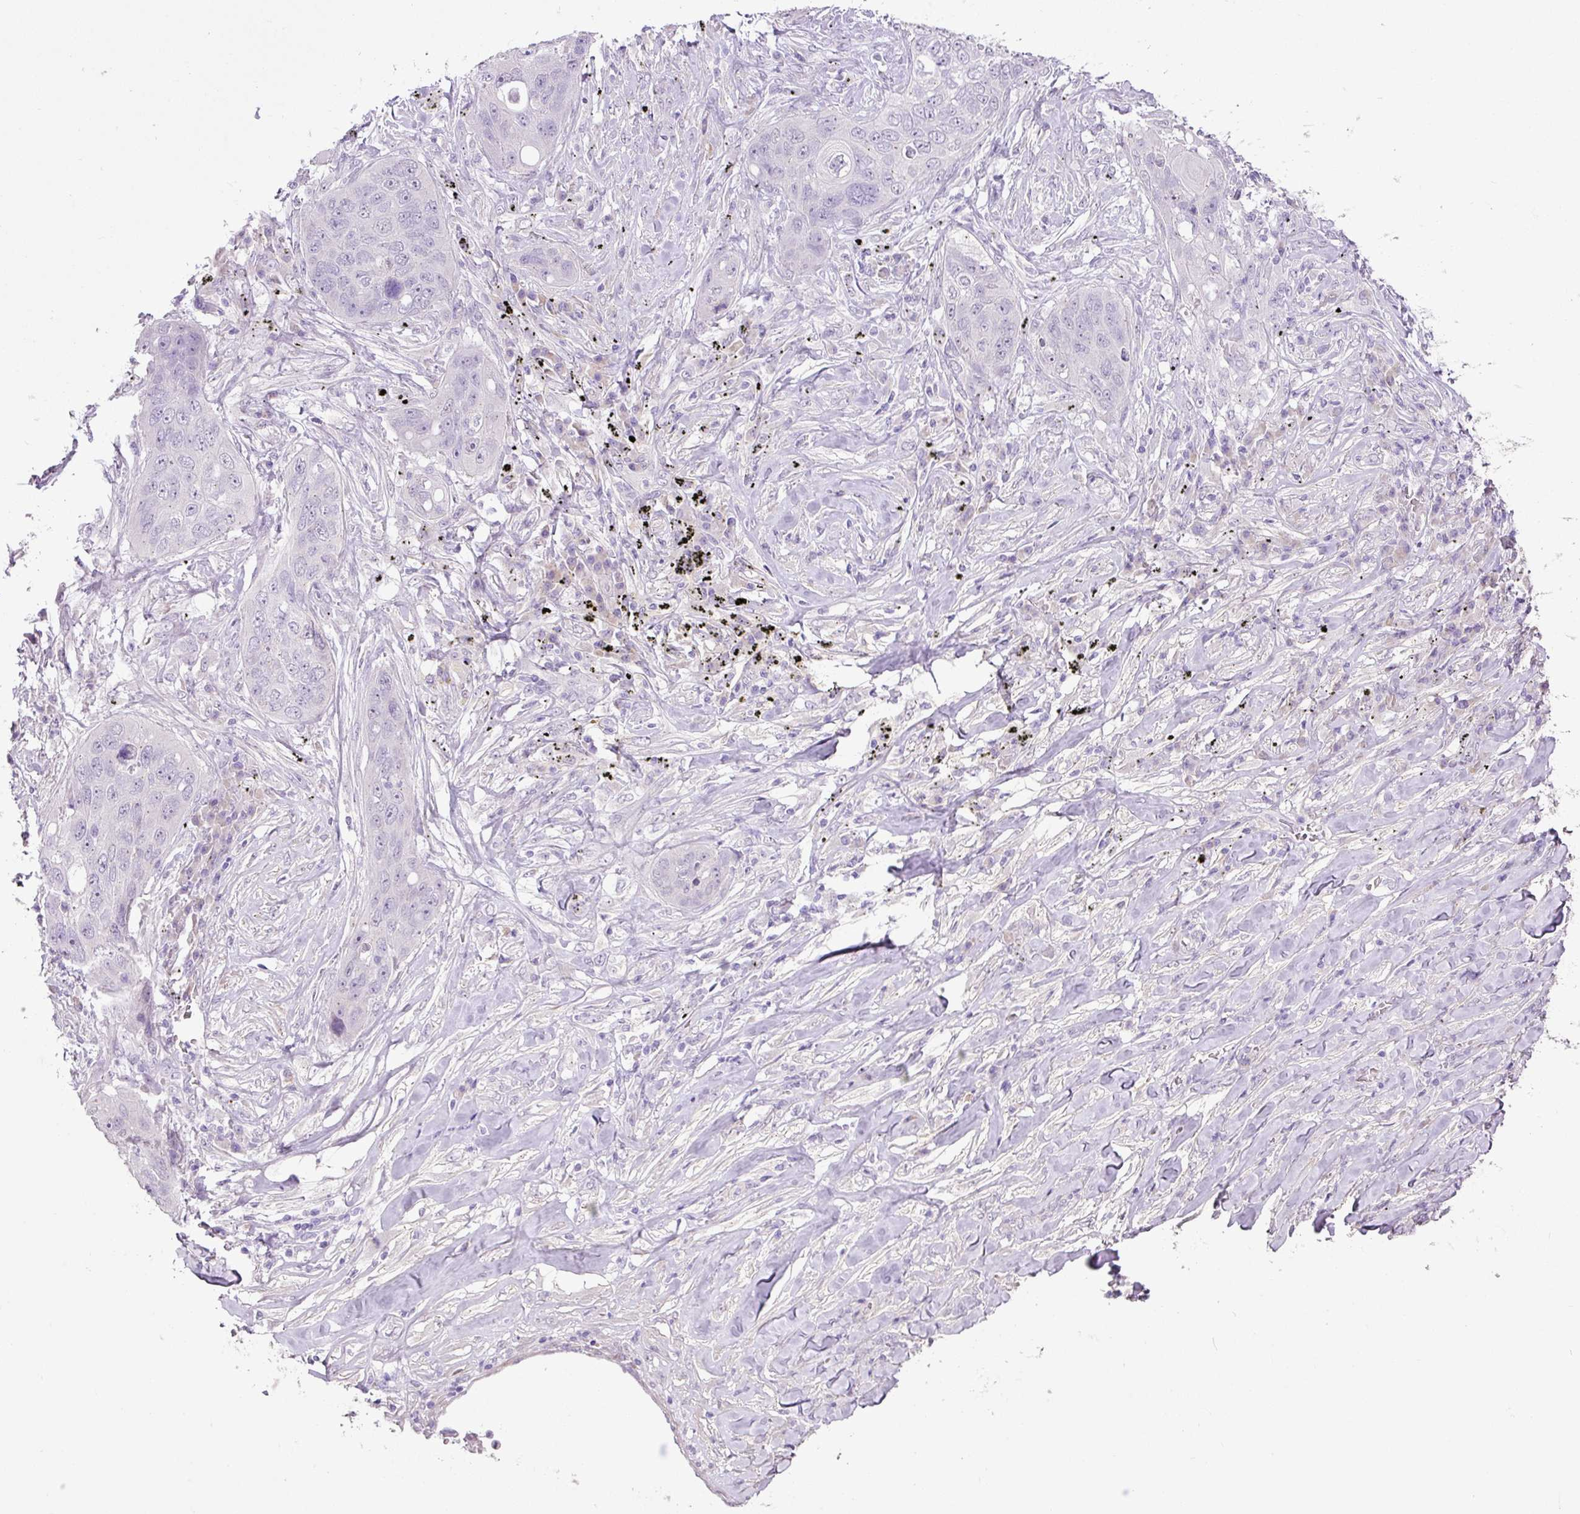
{"staining": {"intensity": "negative", "quantity": "none", "location": "none"}, "tissue": "lung cancer", "cell_type": "Tumor cells", "image_type": "cancer", "snomed": [{"axis": "morphology", "description": "Squamous cell carcinoma, NOS"}, {"axis": "topography", "description": "Lung"}], "caption": "There is no significant staining in tumor cells of lung cancer (squamous cell carcinoma).", "gene": "DIP2A", "patient": {"sex": "female", "age": 63}}